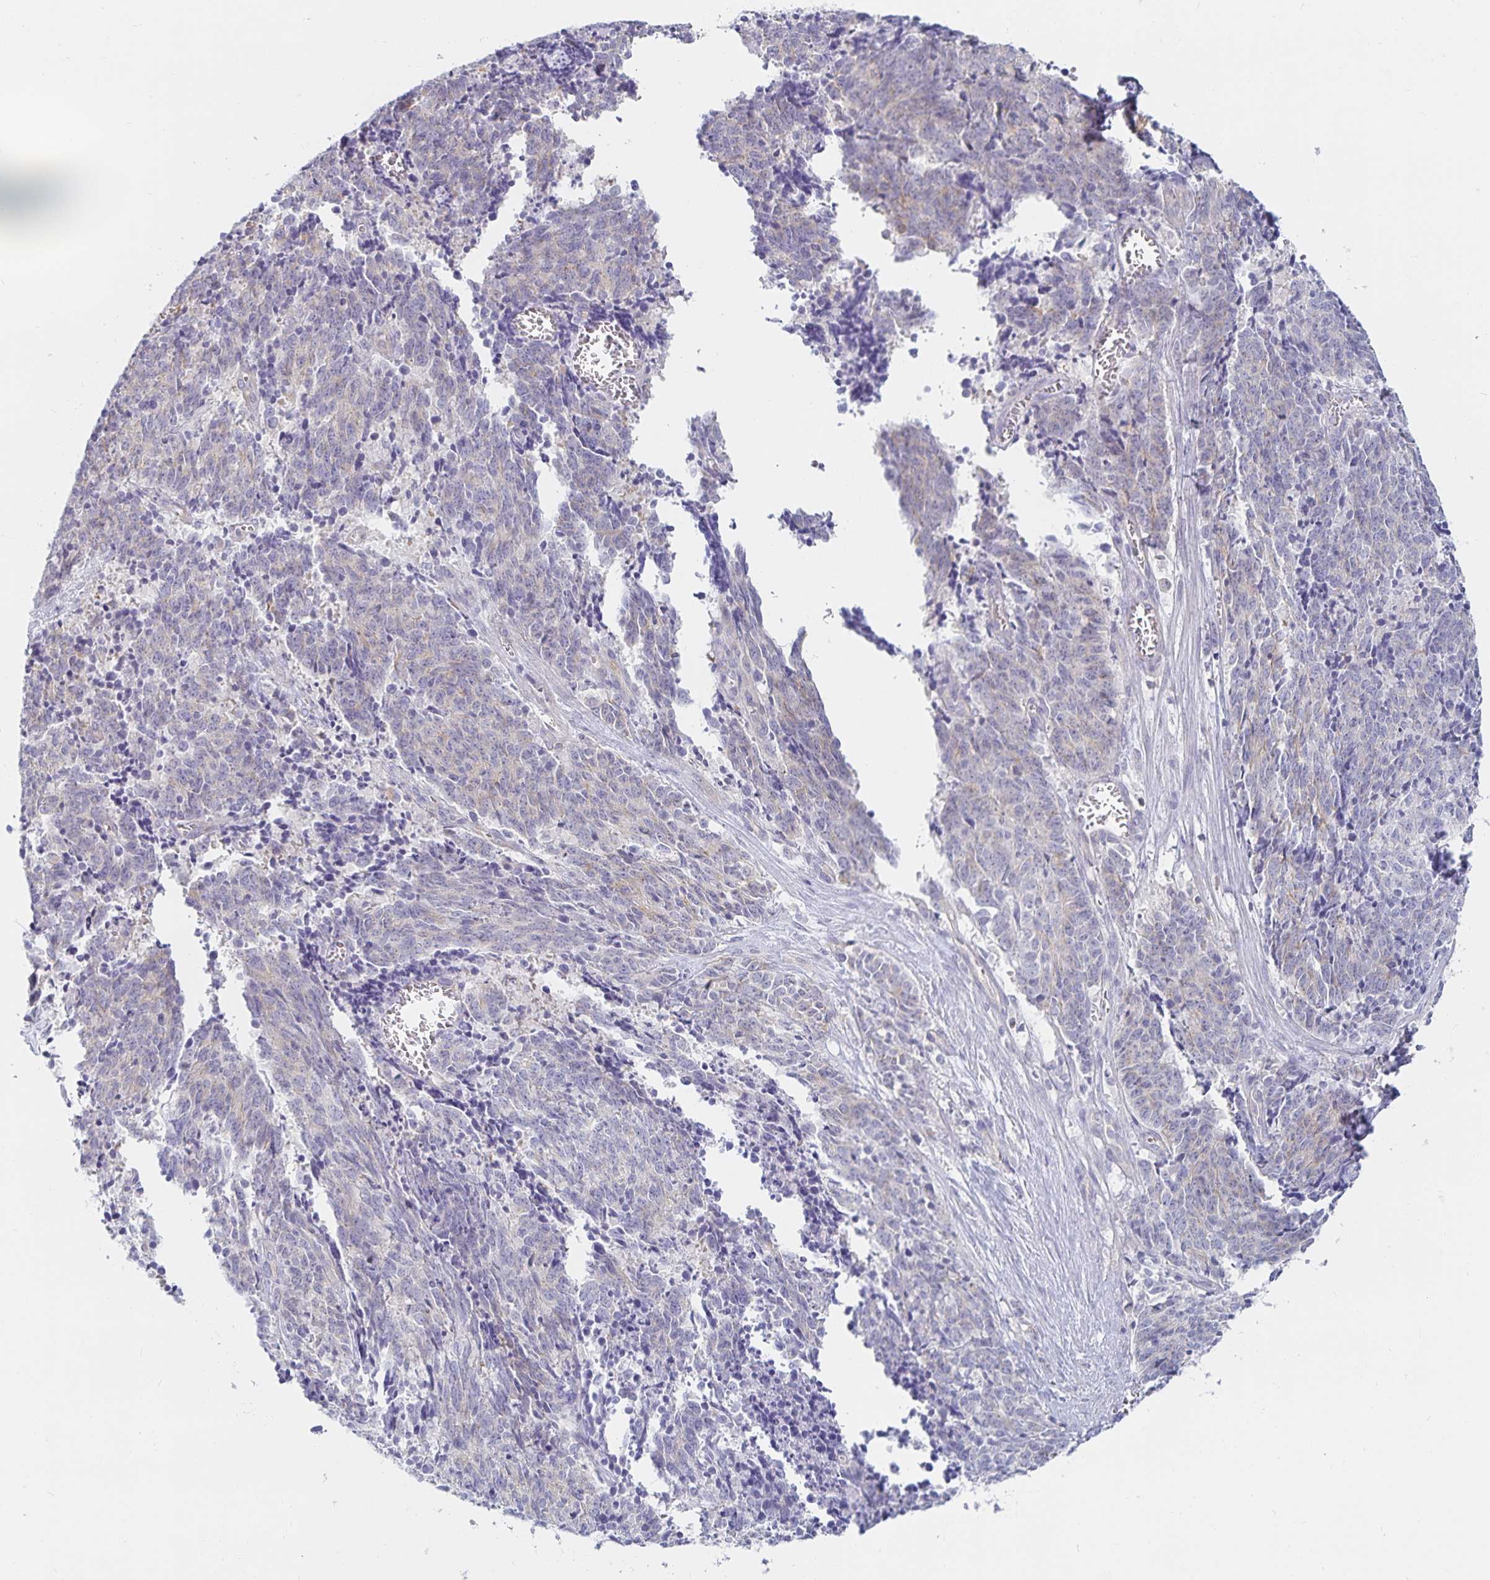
{"staining": {"intensity": "negative", "quantity": "none", "location": "none"}, "tissue": "cervical cancer", "cell_type": "Tumor cells", "image_type": "cancer", "snomed": [{"axis": "morphology", "description": "Squamous cell carcinoma, NOS"}, {"axis": "topography", "description": "Cervix"}], "caption": "Tumor cells show no significant protein positivity in squamous cell carcinoma (cervical).", "gene": "SFTPA1", "patient": {"sex": "female", "age": 29}}